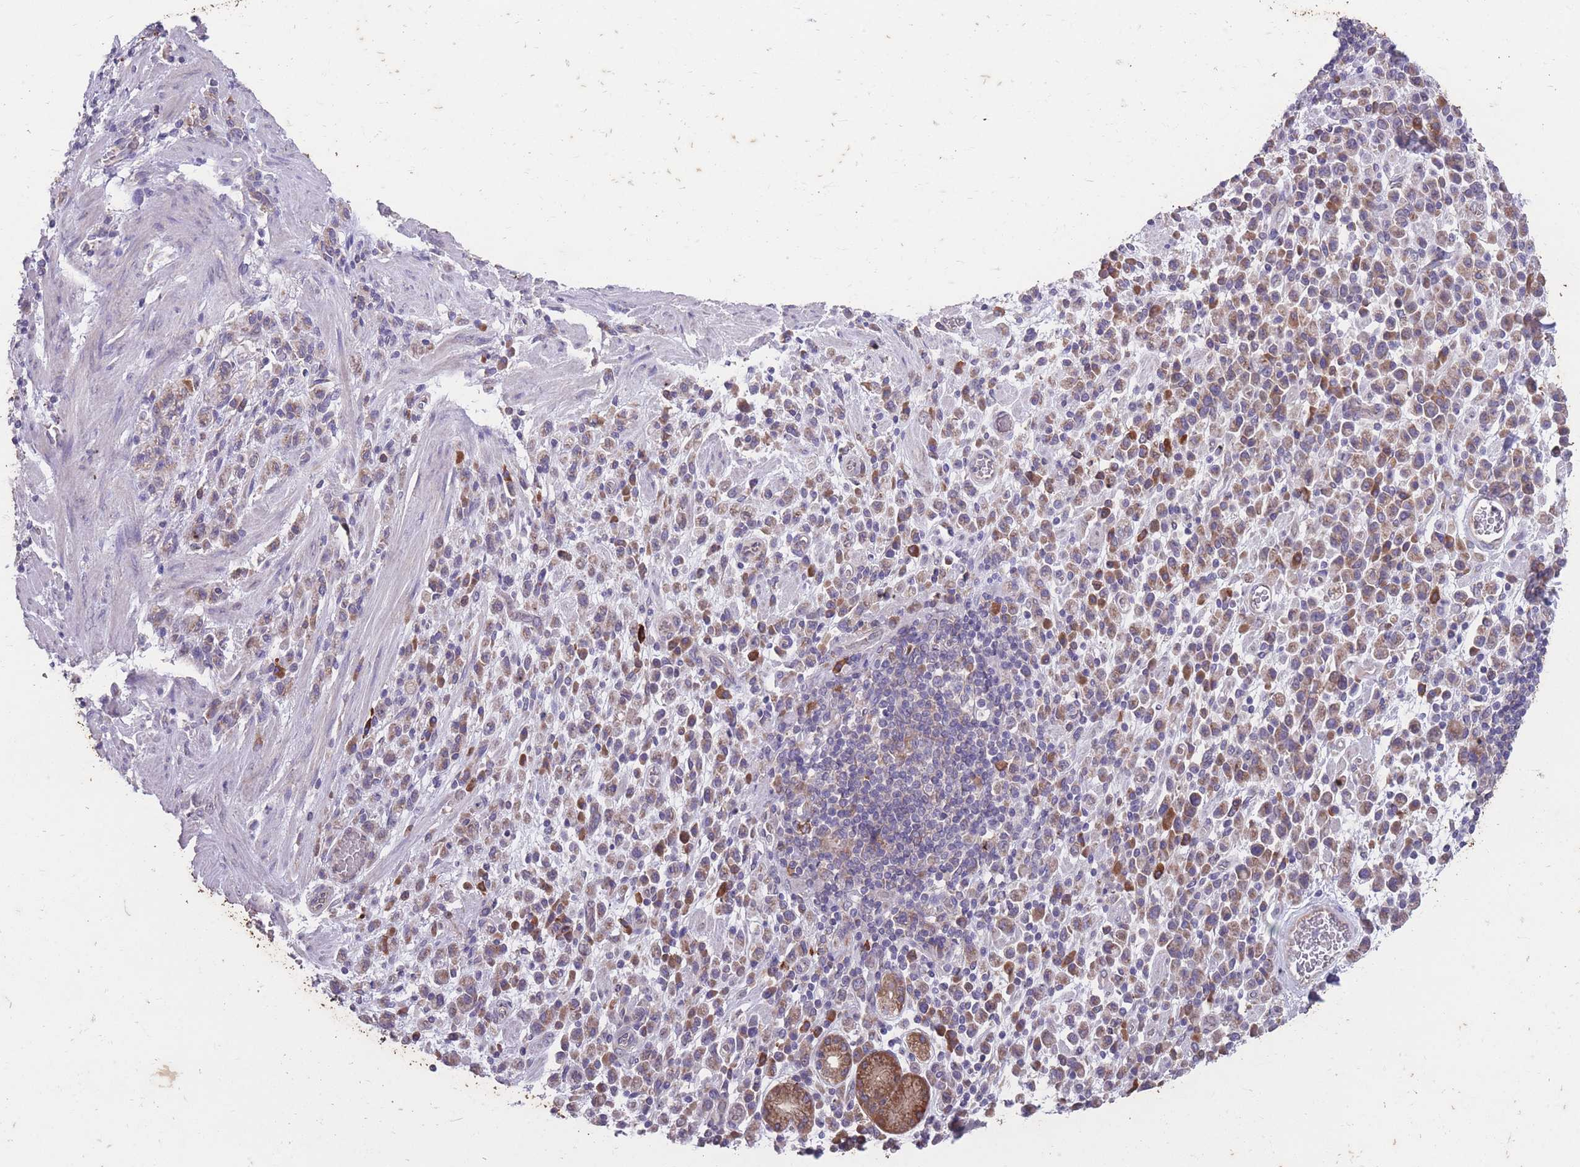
{"staining": {"intensity": "weak", "quantity": ">75%", "location": "cytoplasmic/membranous"}, "tissue": "stomach cancer", "cell_type": "Tumor cells", "image_type": "cancer", "snomed": [{"axis": "morphology", "description": "Adenocarcinoma, NOS"}, {"axis": "topography", "description": "Stomach"}], "caption": "A histopathology image of human stomach cancer stained for a protein reveals weak cytoplasmic/membranous brown staining in tumor cells.", "gene": "STIM2", "patient": {"sex": "male", "age": 77}}